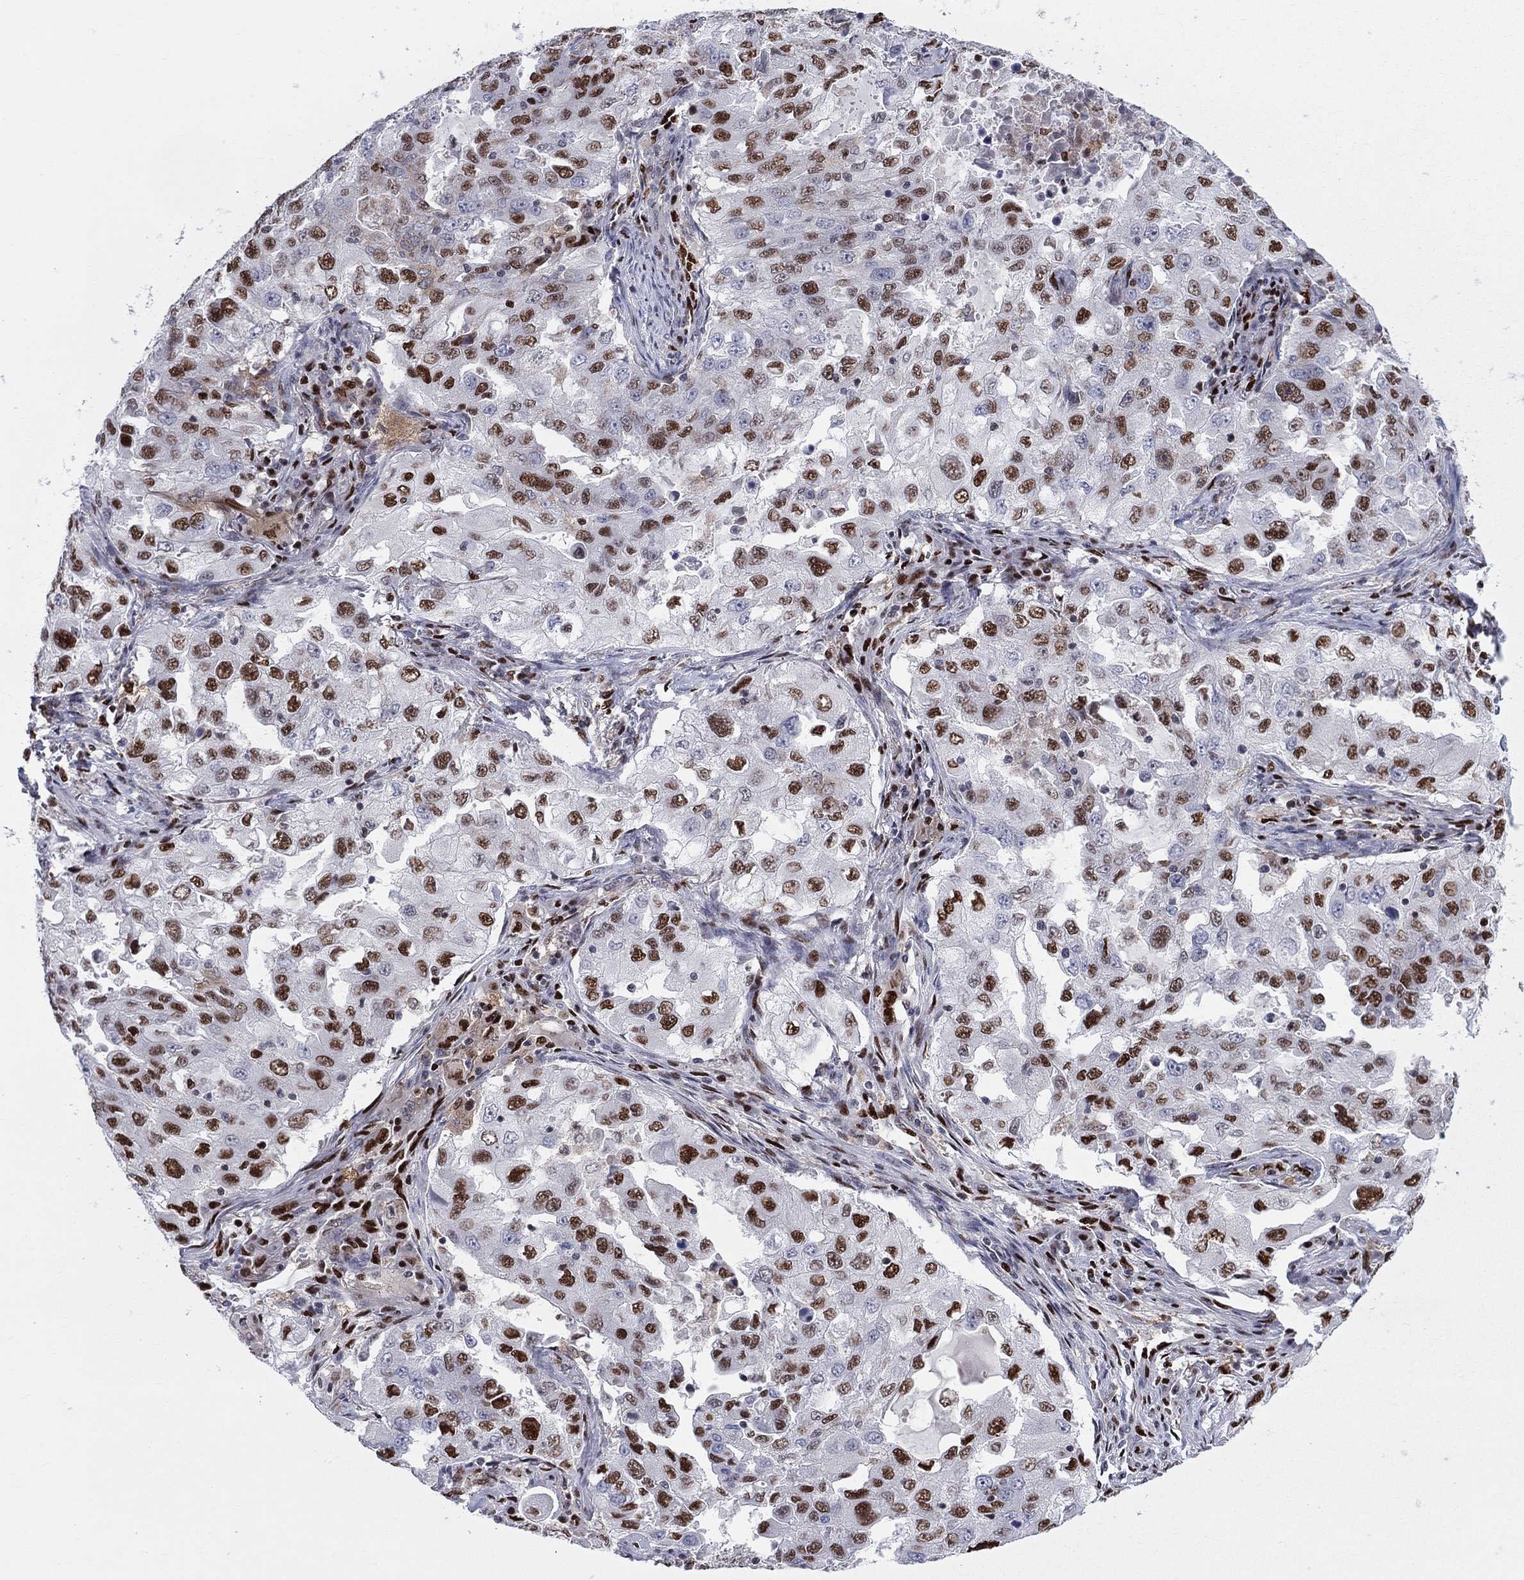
{"staining": {"intensity": "strong", "quantity": "25%-75%", "location": "nuclear"}, "tissue": "lung cancer", "cell_type": "Tumor cells", "image_type": "cancer", "snomed": [{"axis": "morphology", "description": "Adenocarcinoma, NOS"}, {"axis": "topography", "description": "Lung"}], "caption": "About 25%-75% of tumor cells in lung cancer (adenocarcinoma) demonstrate strong nuclear protein staining as visualized by brown immunohistochemical staining.", "gene": "ZNHIT3", "patient": {"sex": "female", "age": 61}}